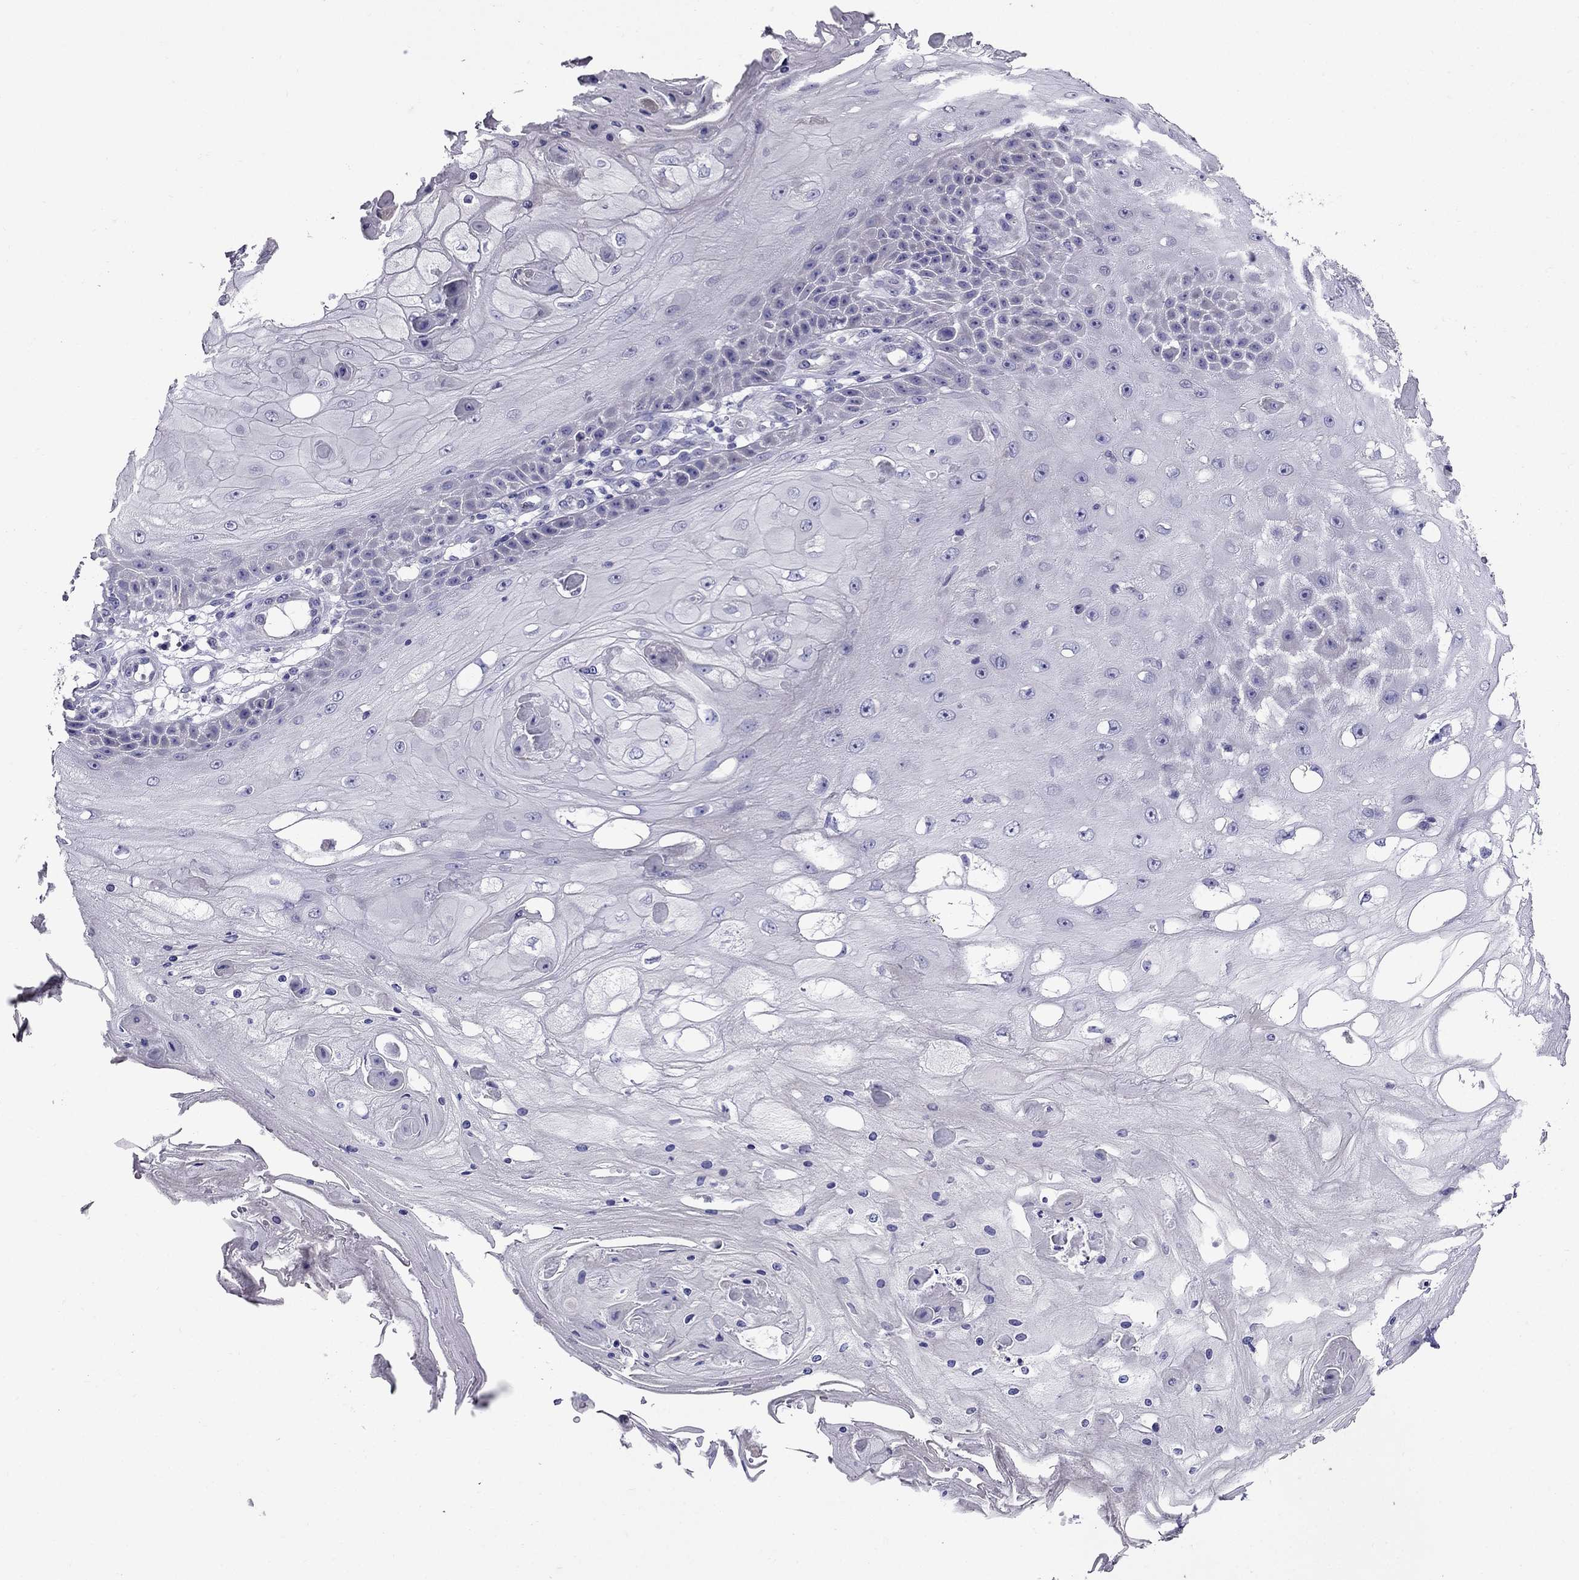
{"staining": {"intensity": "negative", "quantity": "none", "location": "none"}, "tissue": "skin cancer", "cell_type": "Tumor cells", "image_type": "cancer", "snomed": [{"axis": "morphology", "description": "Squamous cell carcinoma, NOS"}, {"axis": "topography", "description": "Skin"}], "caption": "Immunohistochemistry histopathology image of human squamous cell carcinoma (skin) stained for a protein (brown), which reveals no staining in tumor cells.", "gene": "OXCT2", "patient": {"sex": "male", "age": 70}}